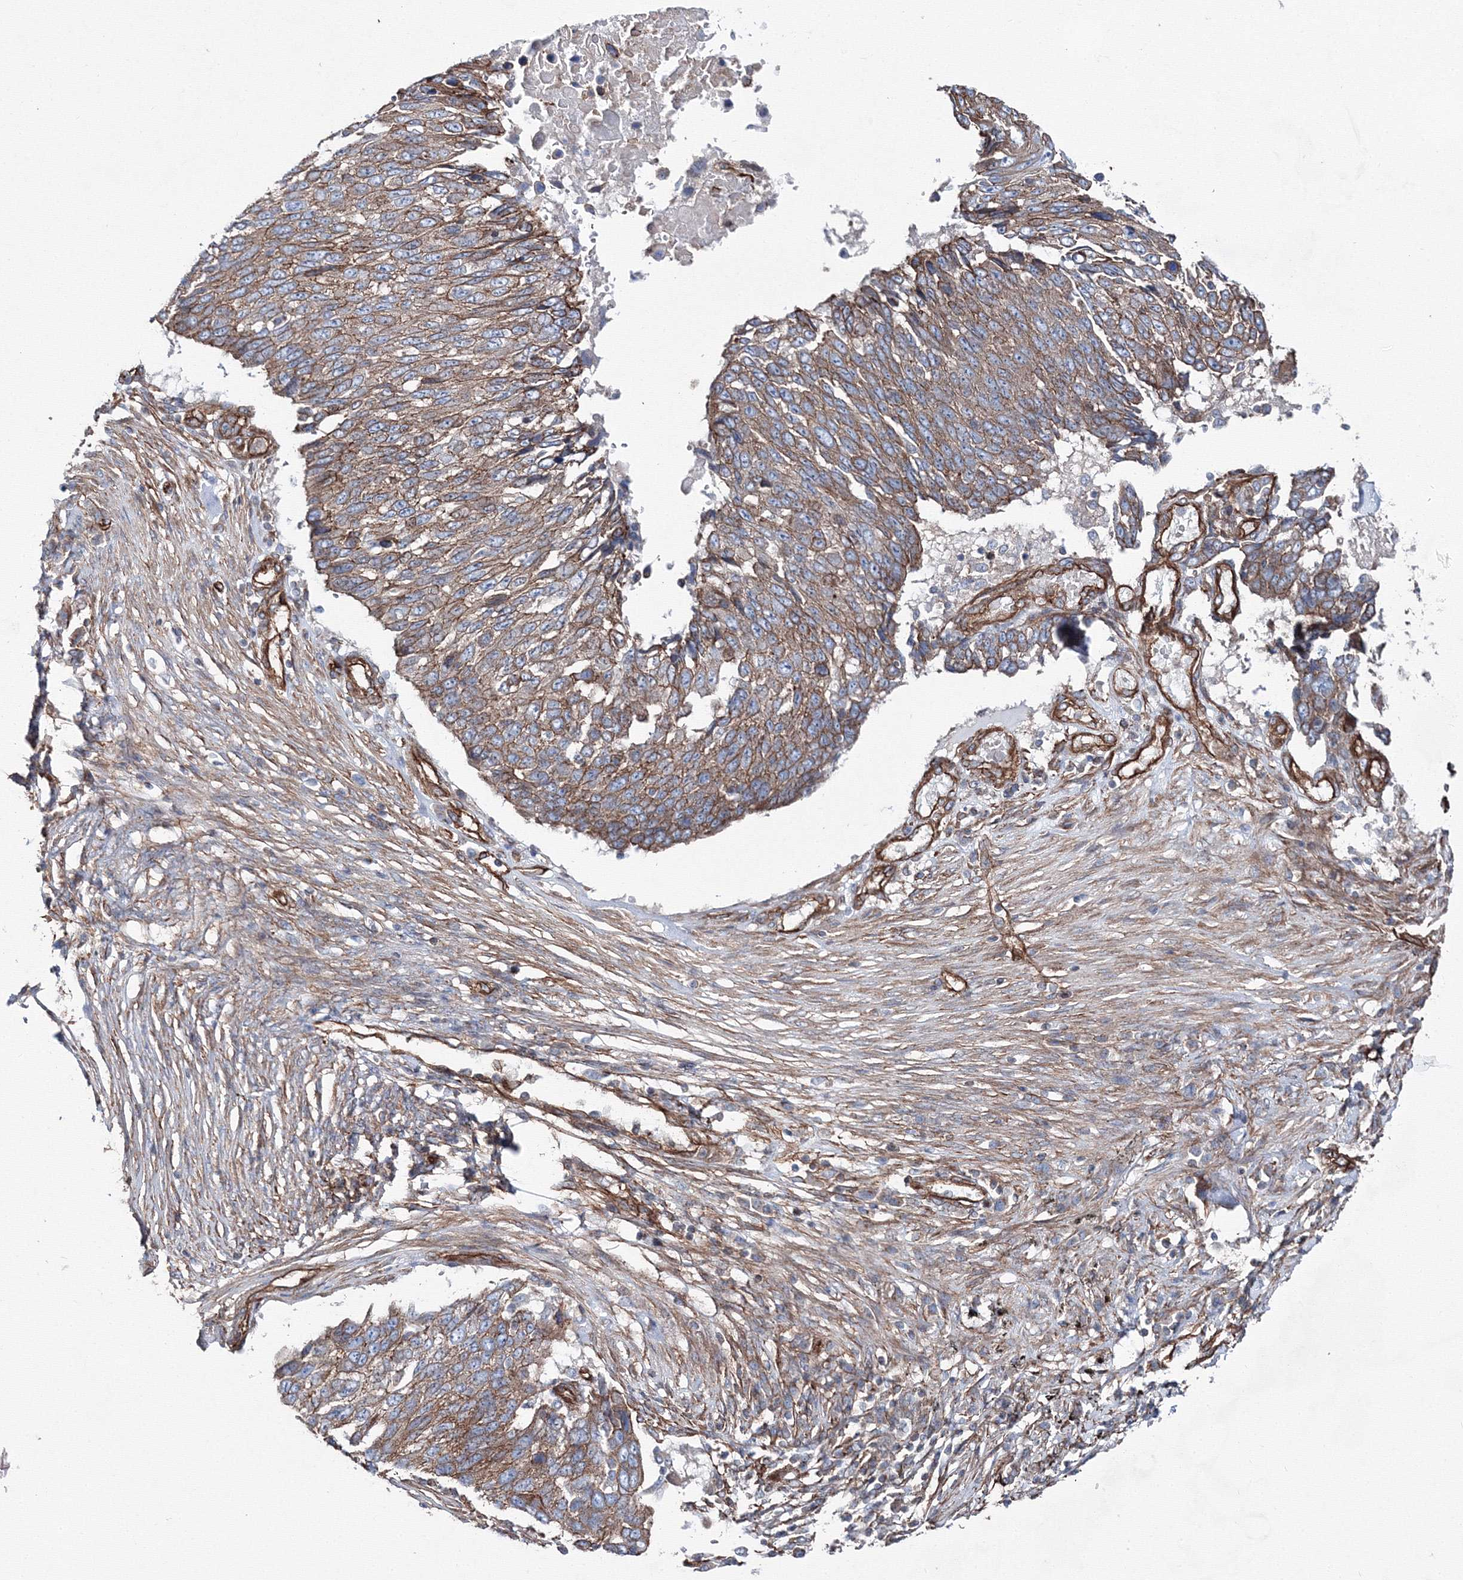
{"staining": {"intensity": "moderate", "quantity": ">75%", "location": "cytoplasmic/membranous"}, "tissue": "lung cancer", "cell_type": "Tumor cells", "image_type": "cancer", "snomed": [{"axis": "morphology", "description": "Squamous cell carcinoma, NOS"}, {"axis": "topography", "description": "Lung"}], "caption": "Squamous cell carcinoma (lung) tissue shows moderate cytoplasmic/membranous staining in about >75% of tumor cells The protein of interest is shown in brown color, while the nuclei are stained blue.", "gene": "ANKRD37", "patient": {"sex": "male", "age": 66}}